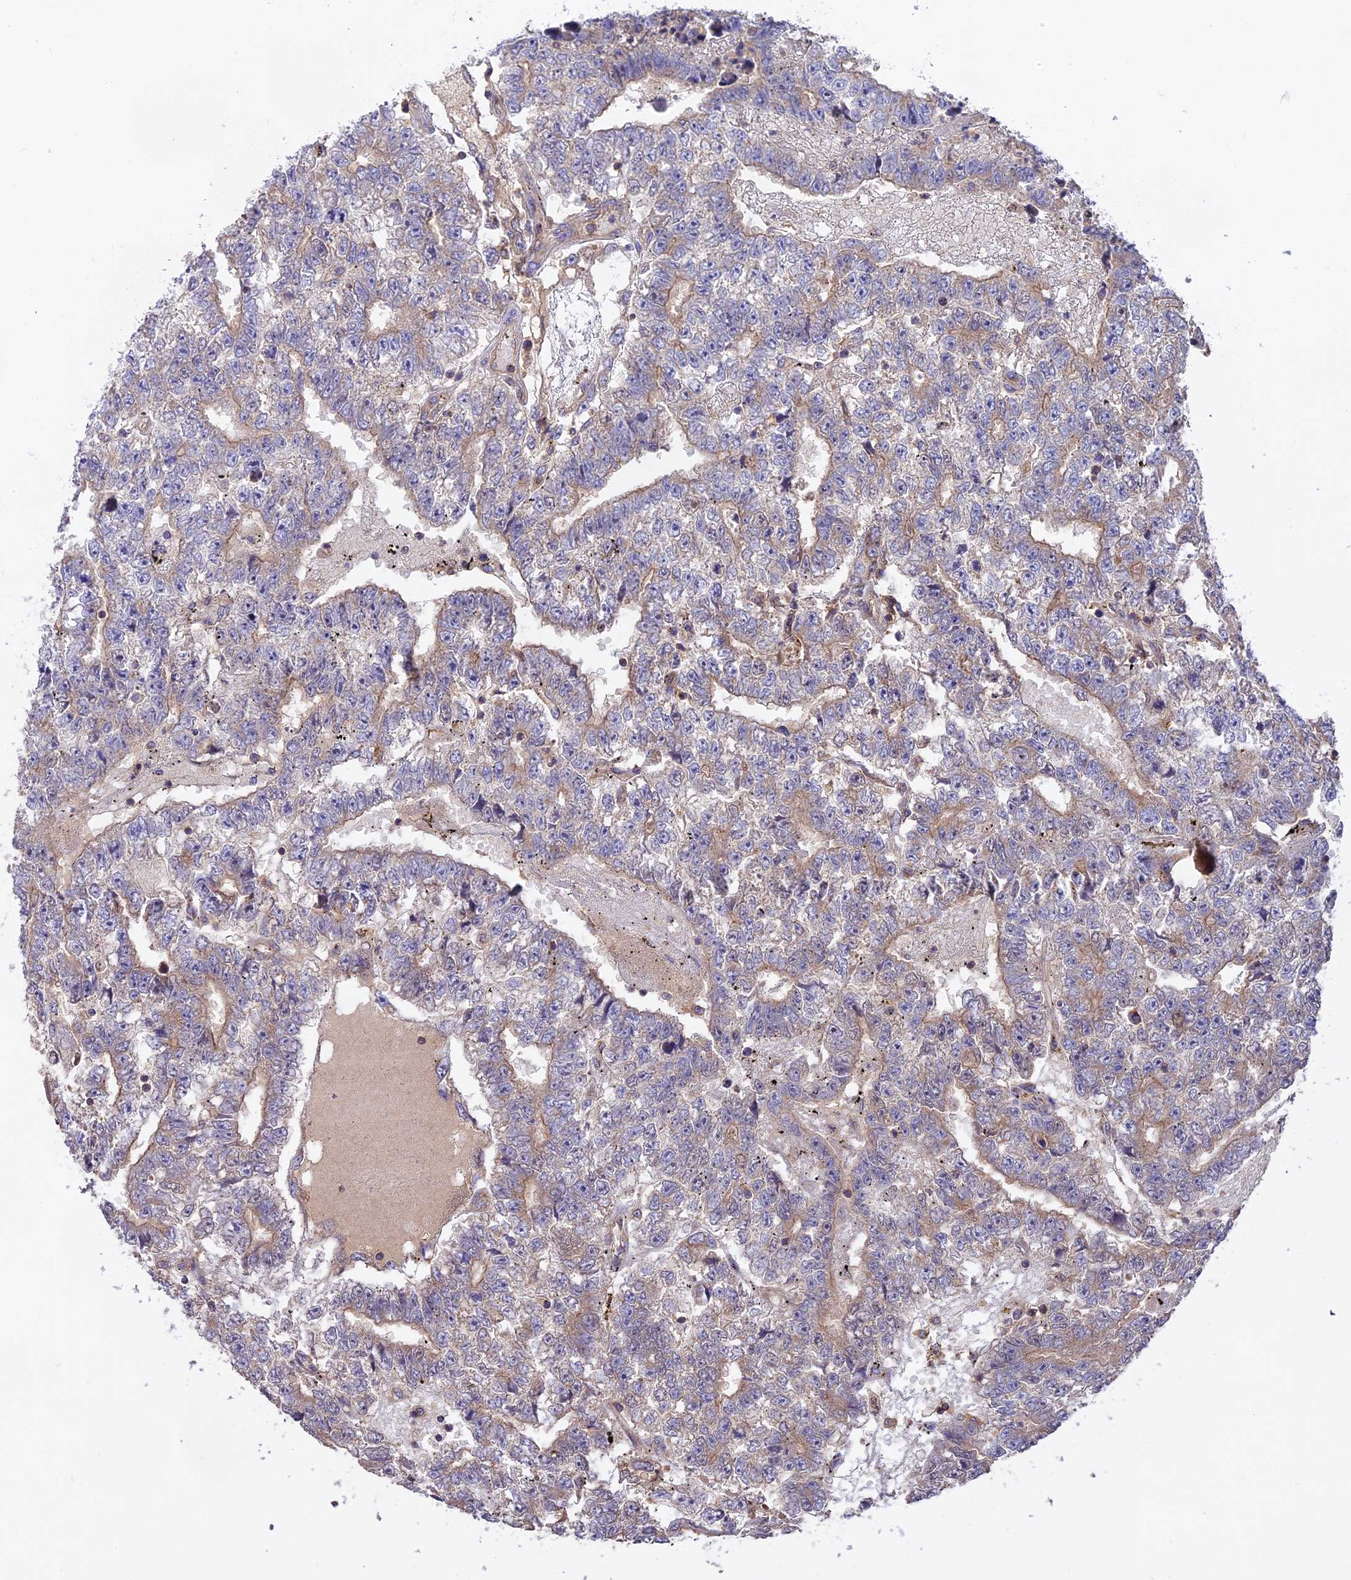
{"staining": {"intensity": "weak", "quantity": "25%-75%", "location": "cytoplasmic/membranous"}, "tissue": "testis cancer", "cell_type": "Tumor cells", "image_type": "cancer", "snomed": [{"axis": "morphology", "description": "Carcinoma, Embryonal, NOS"}, {"axis": "topography", "description": "Testis"}], "caption": "Testis cancer was stained to show a protein in brown. There is low levels of weak cytoplasmic/membranous staining in approximately 25%-75% of tumor cells. The protein of interest is shown in brown color, while the nuclei are stained blue.", "gene": "NUDT8", "patient": {"sex": "male", "age": 25}}